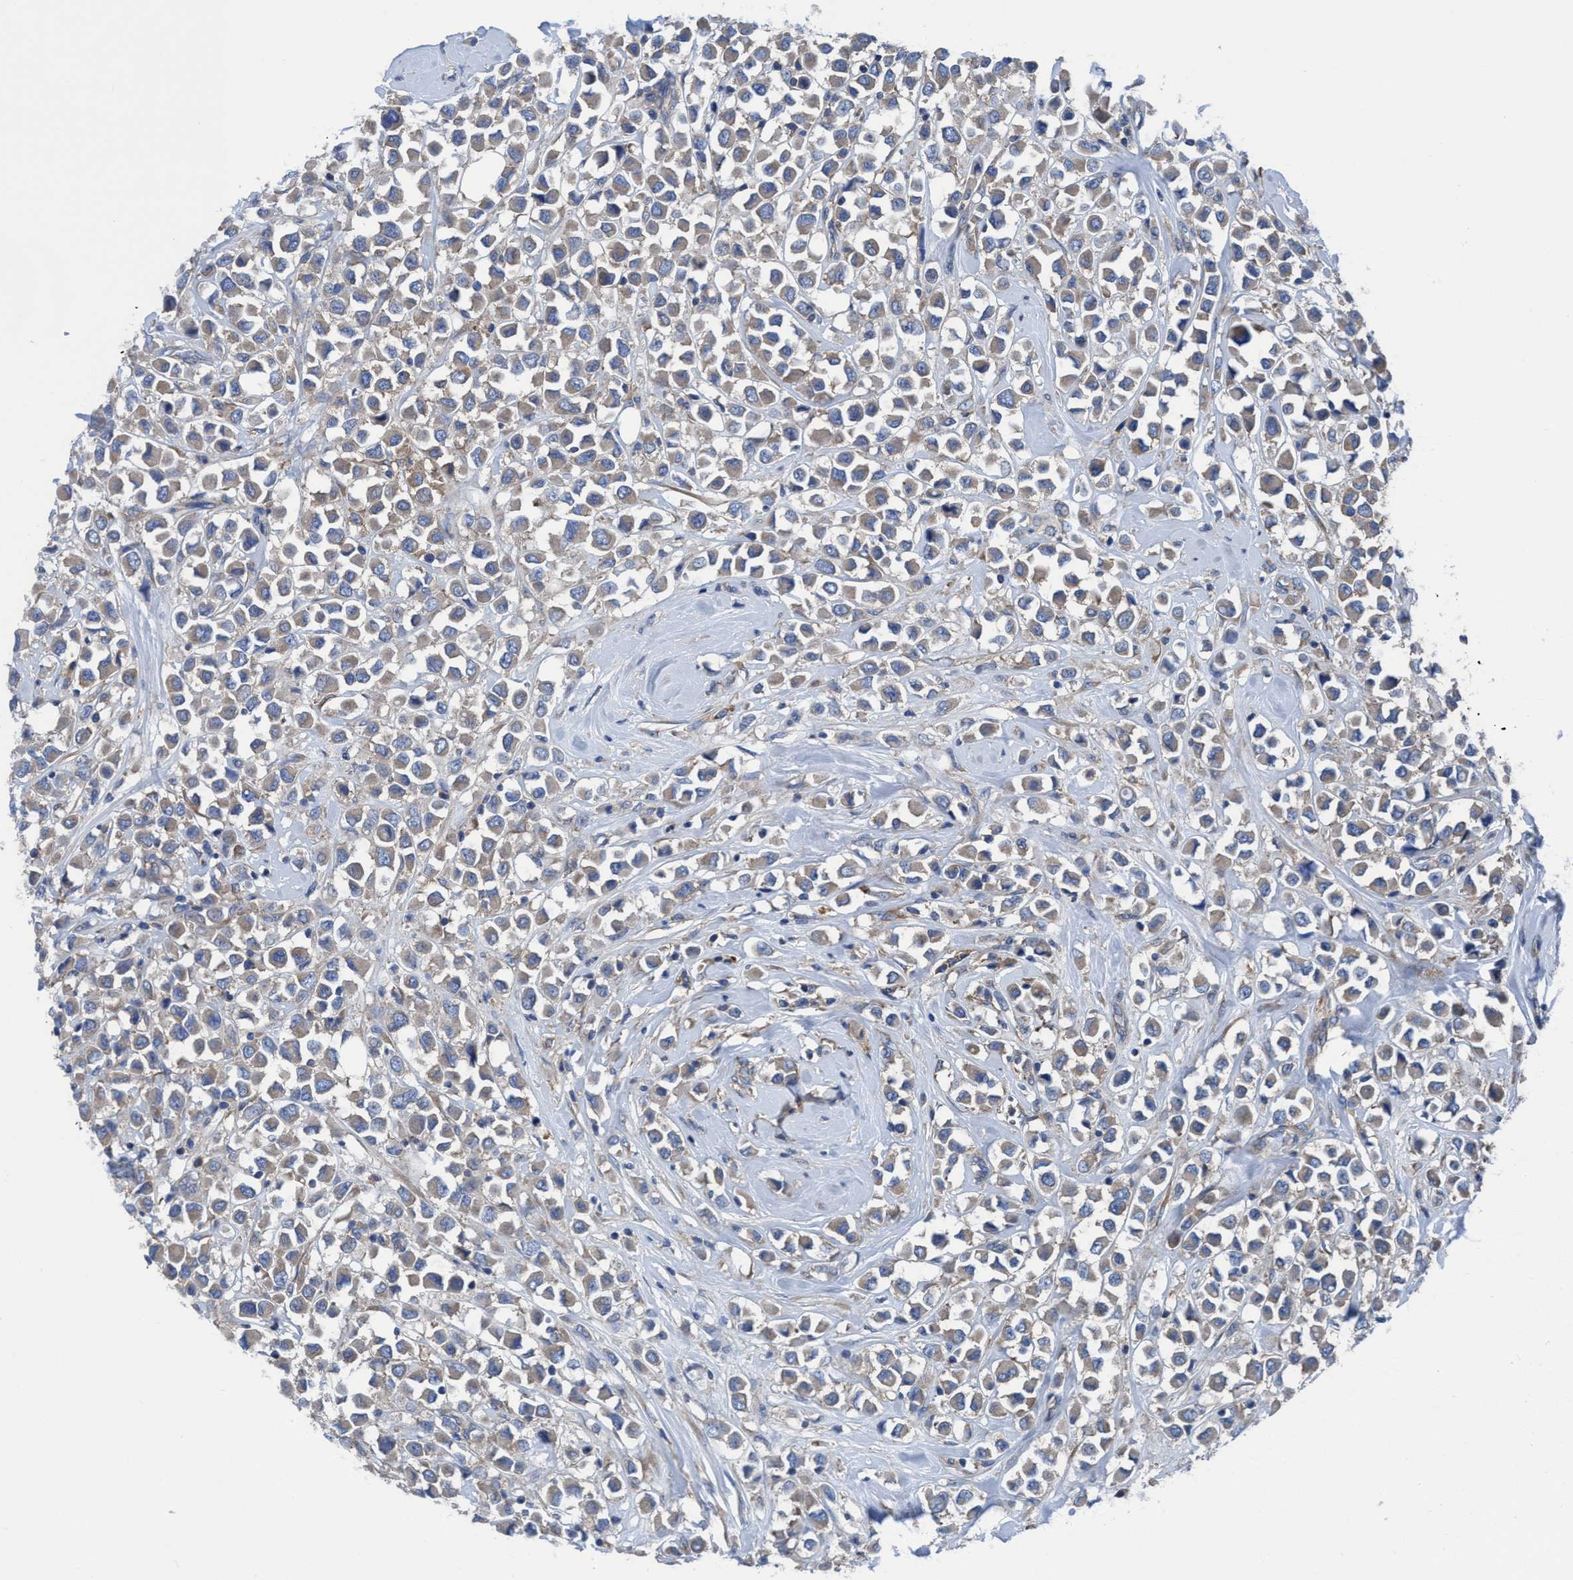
{"staining": {"intensity": "weak", "quantity": ">75%", "location": "cytoplasmic/membranous"}, "tissue": "breast cancer", "cell_type": "Tumor cells", "image_type": "cancer", "snomed": [{"axis": "morphology", "description": "Duct carcinoma"}, {"axis": "topography", "description": "Breast"}], "caption": "Weak cytoplasmic/membranous expression for a protein is present in approximately >75% of tumor cells of breast infiltrating ductal carcinoma using immunohistochemistry.", "gene": "NMT1", "patient": {"sex": "female", "age": 61}}